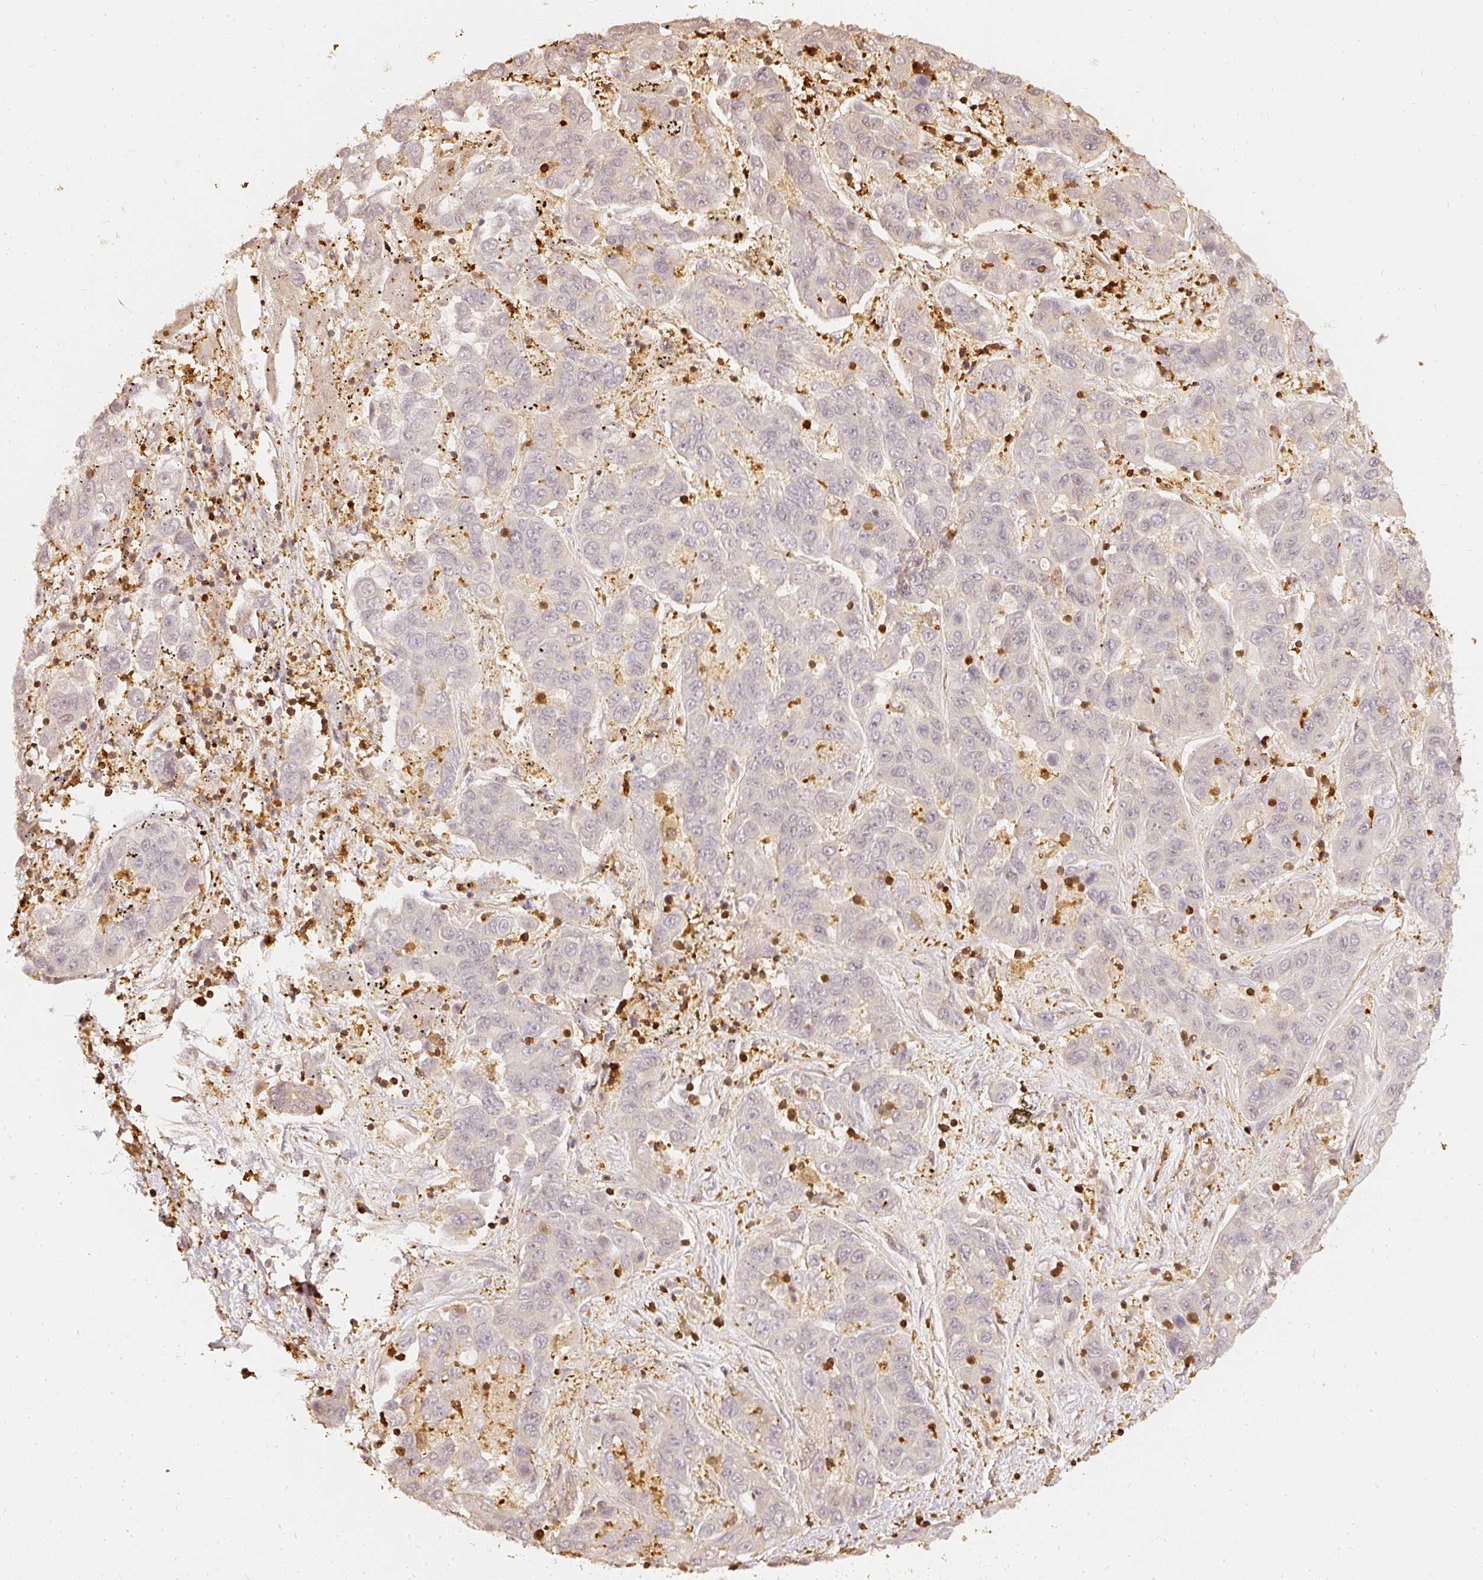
{"staining": {"intensity": "negative", "quantity": "none", "location": "none"}, "tissue": "liver cancer", "cell_type": "Tumor cells", "image_type": "cancer", "snomed": [{"axis": "morphology", "description": "Cholangiocarcinoma"}, {"axis": "topography", "description": "Liver"}], "caption": "Liver cholangiocarcinoma was stained to show a protein in brown. There is no significant positivity in tumor cells.", "gene": "PFN1", "patient": {"sex": "female", "age": 52}}